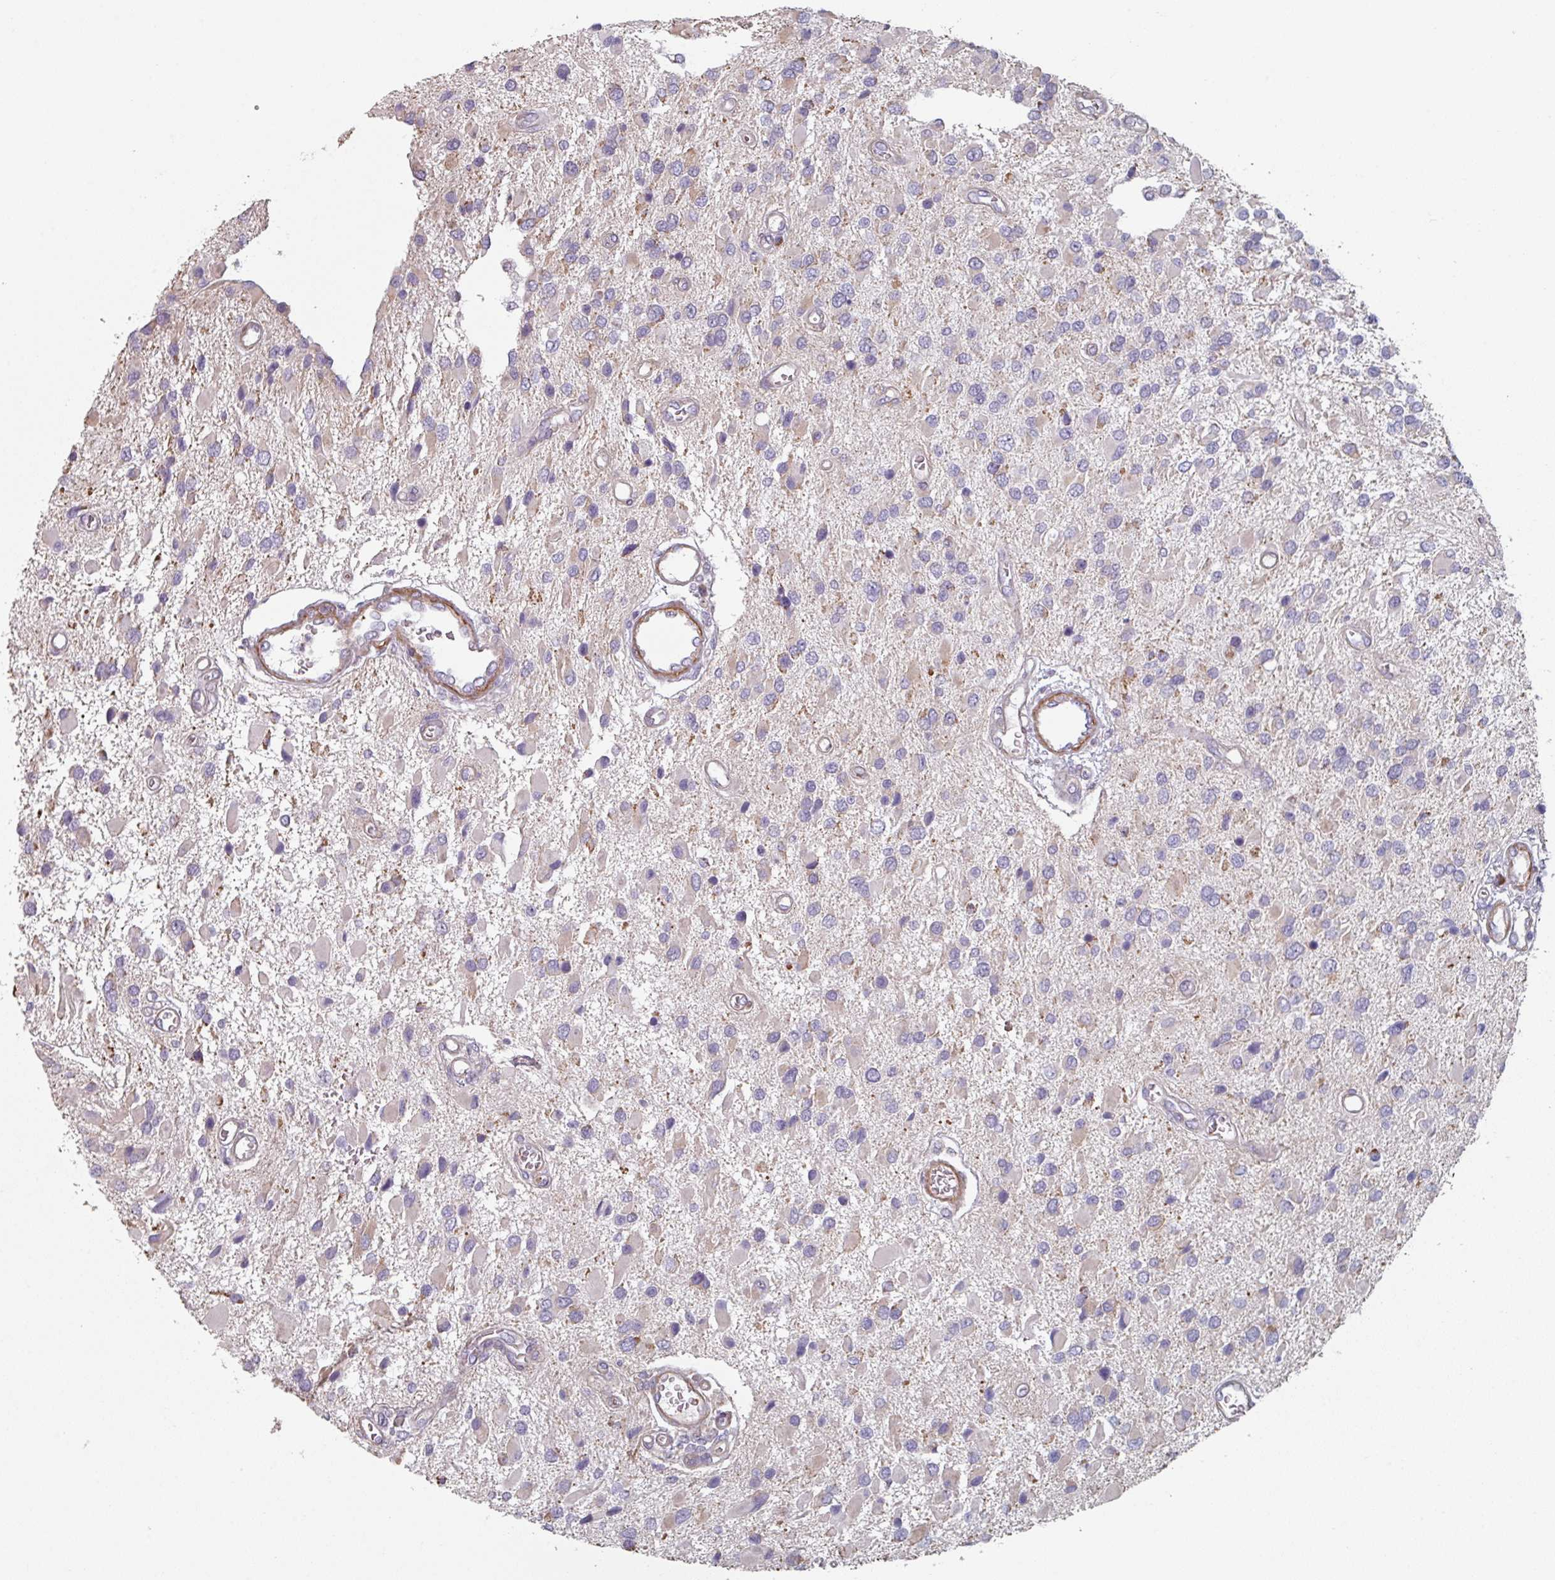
{"staining": {"intensity": "negative", "quantity": "none", "location": "none"}, "tissue": "glioma", "cell_type": "Tumor cells", "image_type": "cancer", "snomed": [{"axis": "morphology", "description": "Glioma, malignant, High grade"}, {"axis": "topography", "description": "Brain"}], "caption": "Immunohistochemistry (IHC) micrograph of malignant glioma (high-grade) stained for a protein (brown), which exhibits no staining in tumor cells.", "gene": "GSTA4", "patient": {"sex": "male", "age": 53}}